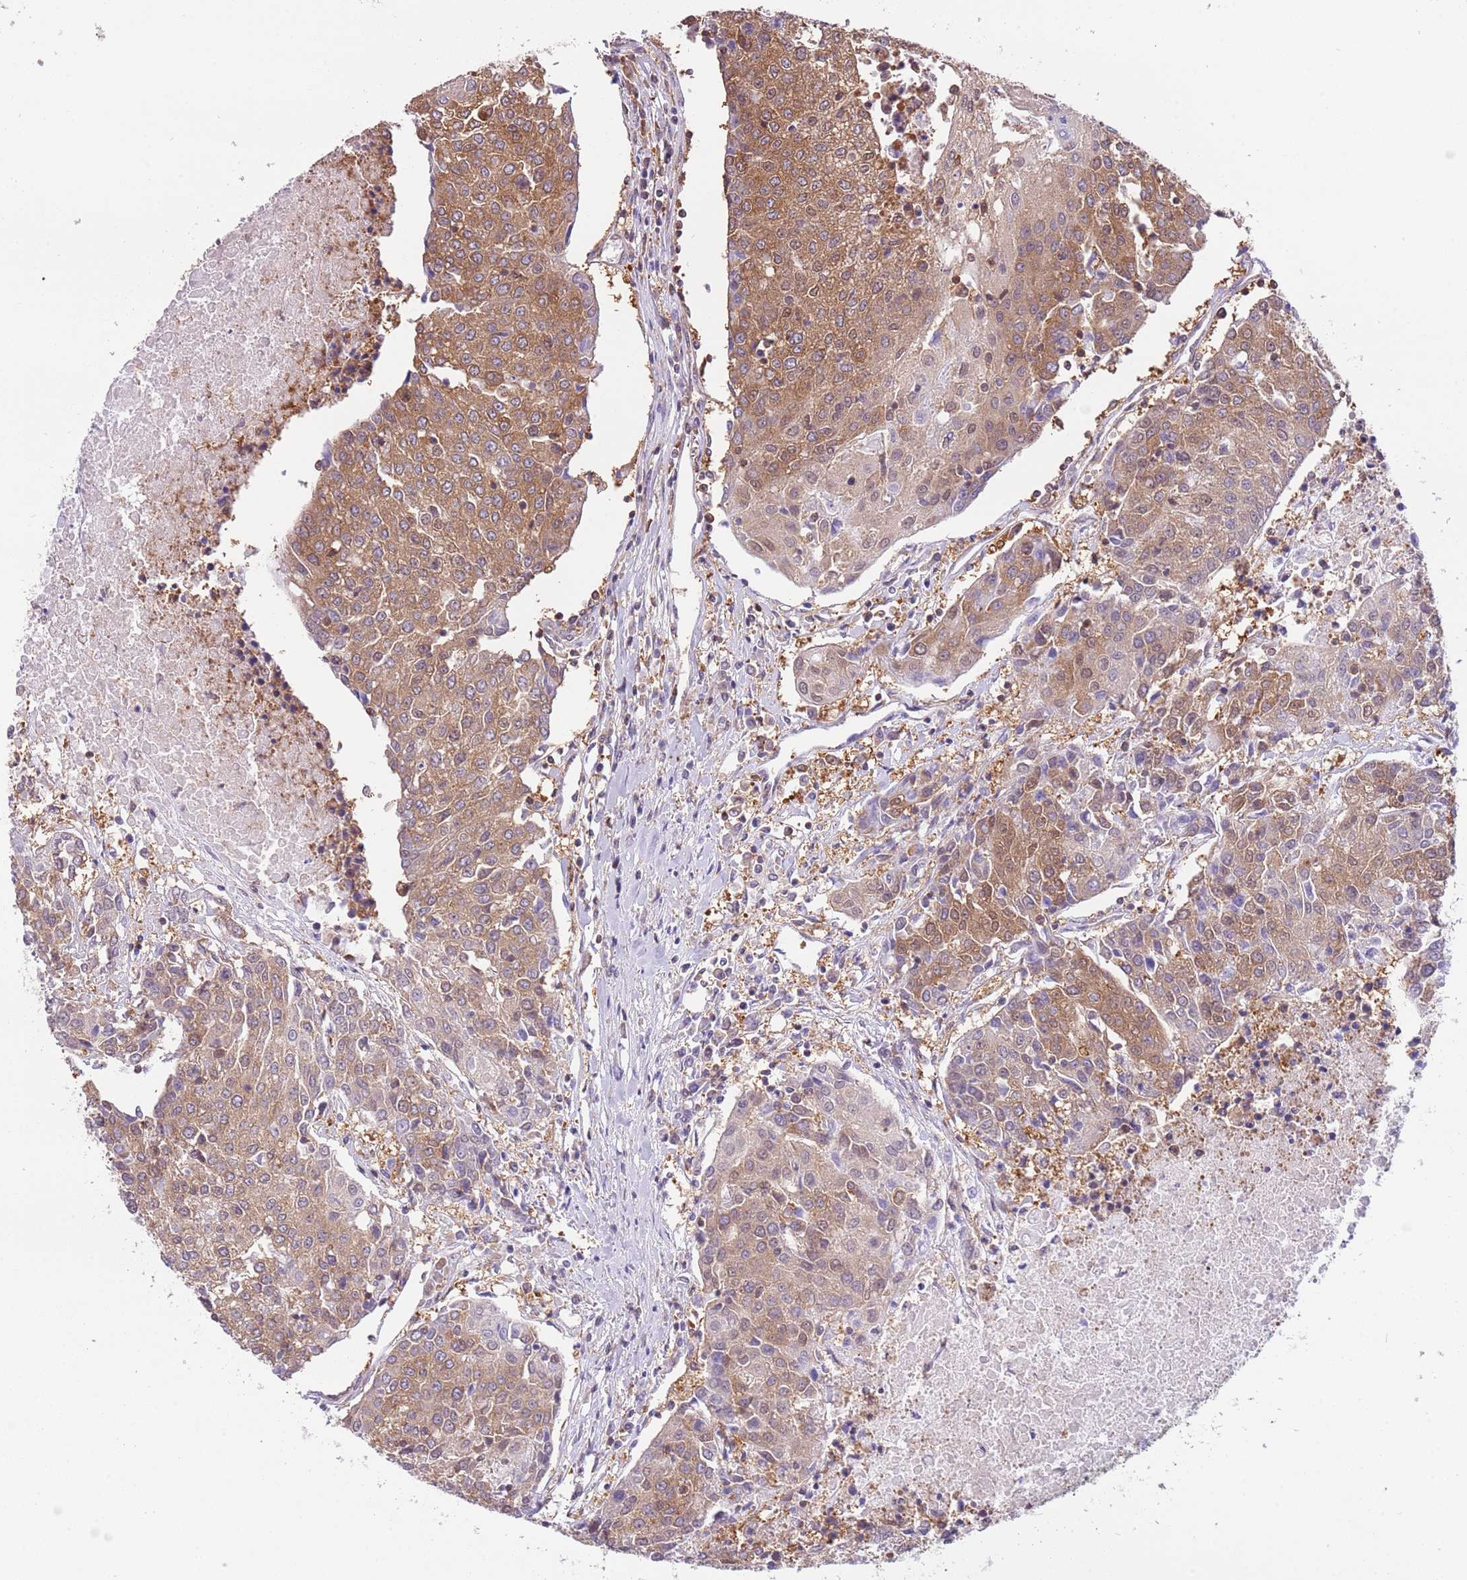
{"staining": {"intensity": "moderate", "quantity": ">75%", "location": "cytoplasmic/membranous"}, "tissue": "urothelial cancer", "cell_type": "Tumor cells", "image_type": "cancer", "snomed": [{"axis": "morphology", "description": "Urothelial carcinoma, High grade"}, {"axis": "topography", "description": "Urinary bladder"}], "caption": "A histopathology image of urothelial carcinoma (high-grade) stained for a protein displays moderate cytoplasmic/membranous brown staining in tumor cells. The protein is shown in brown color, while the nuclei are stained blue.", "gene": "STIP1", "patient": {"sex": "female", "age": 85}}